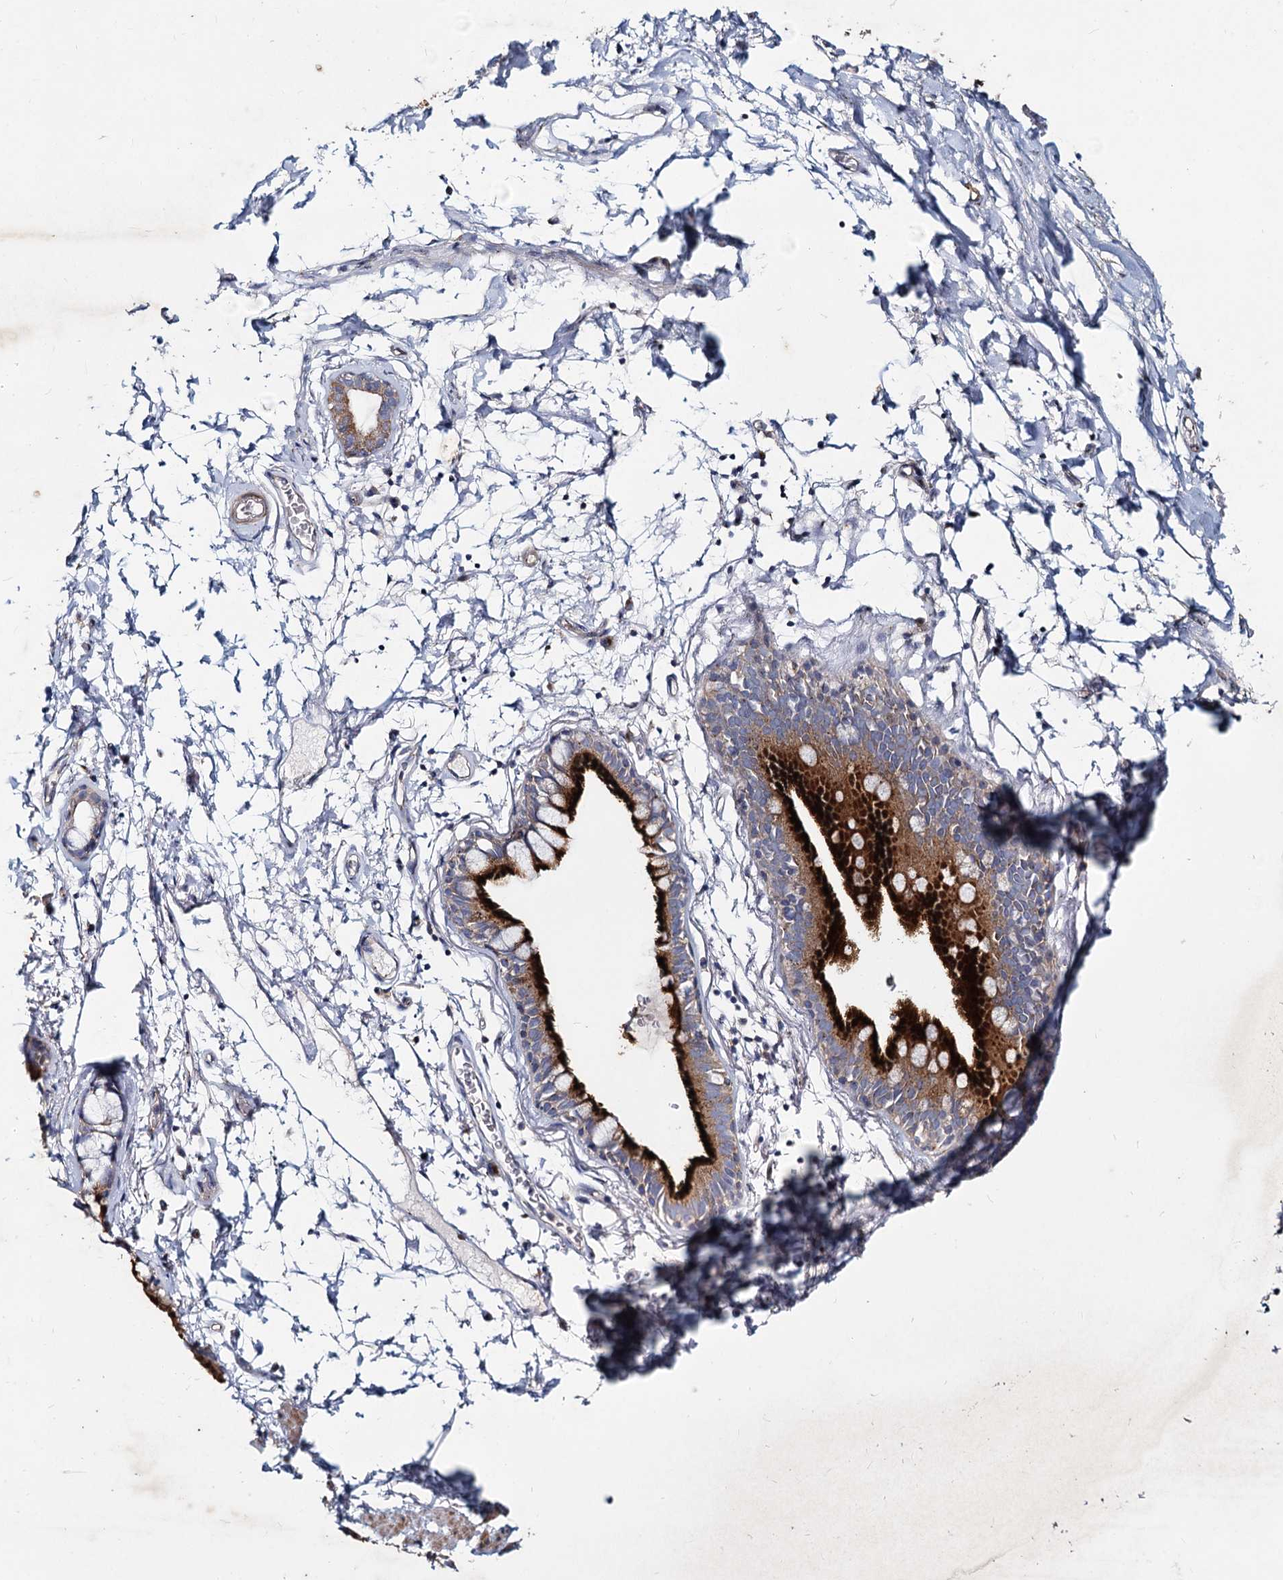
{"staining": {"intensity": "negative", "quantity": "none", "location": "none"}, "tissue": "adipose tissue", "cell_type": "Adipocytes", "image_type": "normal", "snomed": [{"axis": "morphology", "description": "Normal tissue, NOS"}, {"axis": "topography", "description": "Lymph node"}, {"axis": "topography", "description": "Bronchus"}], "caption": "DAB immunohistochemical staining of normal human adipose tissue shows no significant expression in adipocytes.", "gene": "AGBL4", "patient": {"sex": "male", "age": 63}}